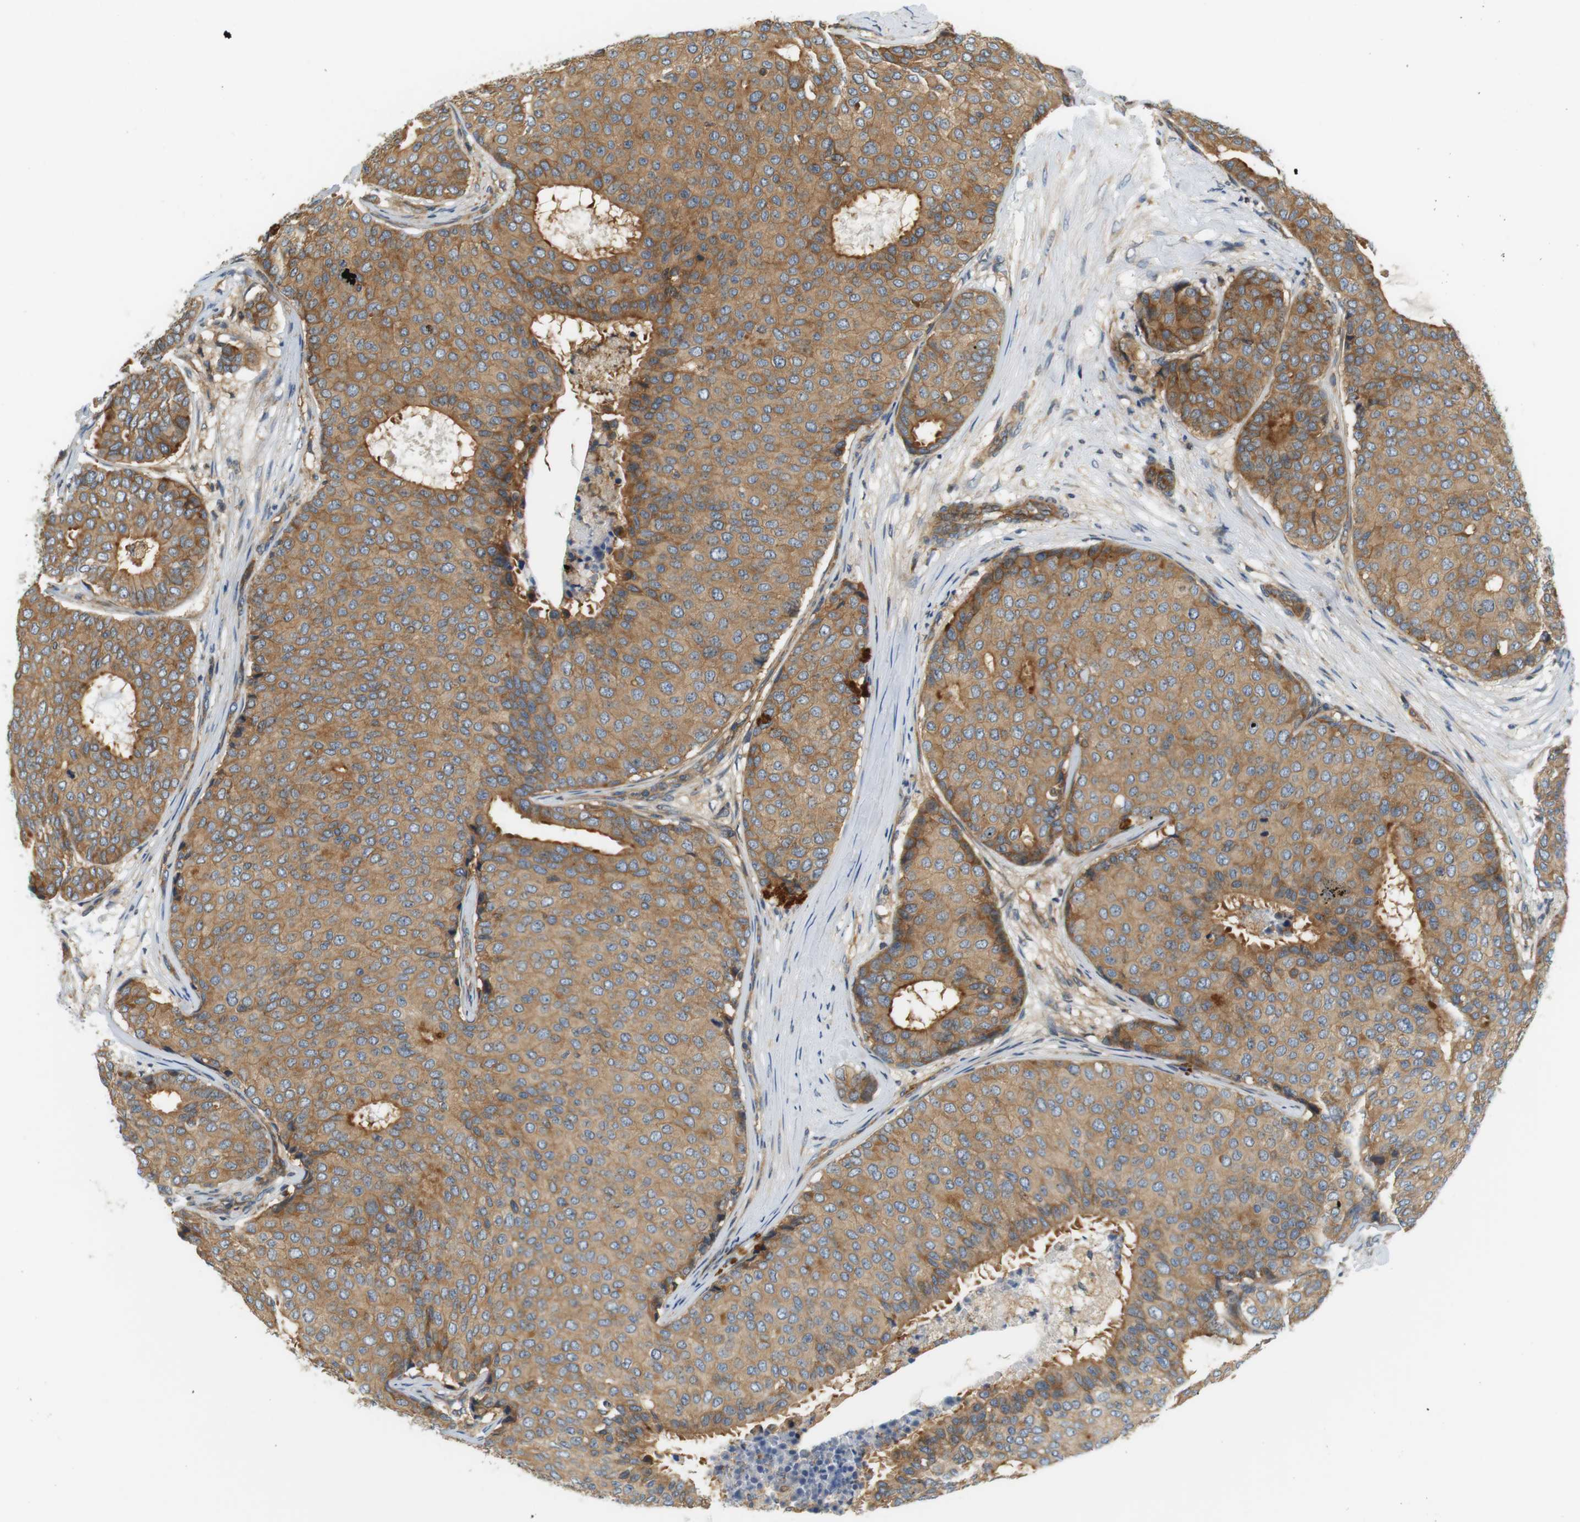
{"staining": {"intensity": "moderate", "quantity": ">75%", "location": "cytoplasmic/membranous"}, "tissue": "breast cancer", "cell_type": "Tumor cells", "image_type": "cancer", "snomed": [{"axis": "morphology", "description": "Duct carcinoma"}, {"axis": "topography", "description": "Breast"}], "caption": "About >75% of tumor cells in human breast invasive ductal carcinoma show moderate cytoplasmic/membranous protein positivity as visualized by brown immunohistochemical staining.", "gene": "SH3GLB1", "patient": {"sex": "female", "age": 75}}